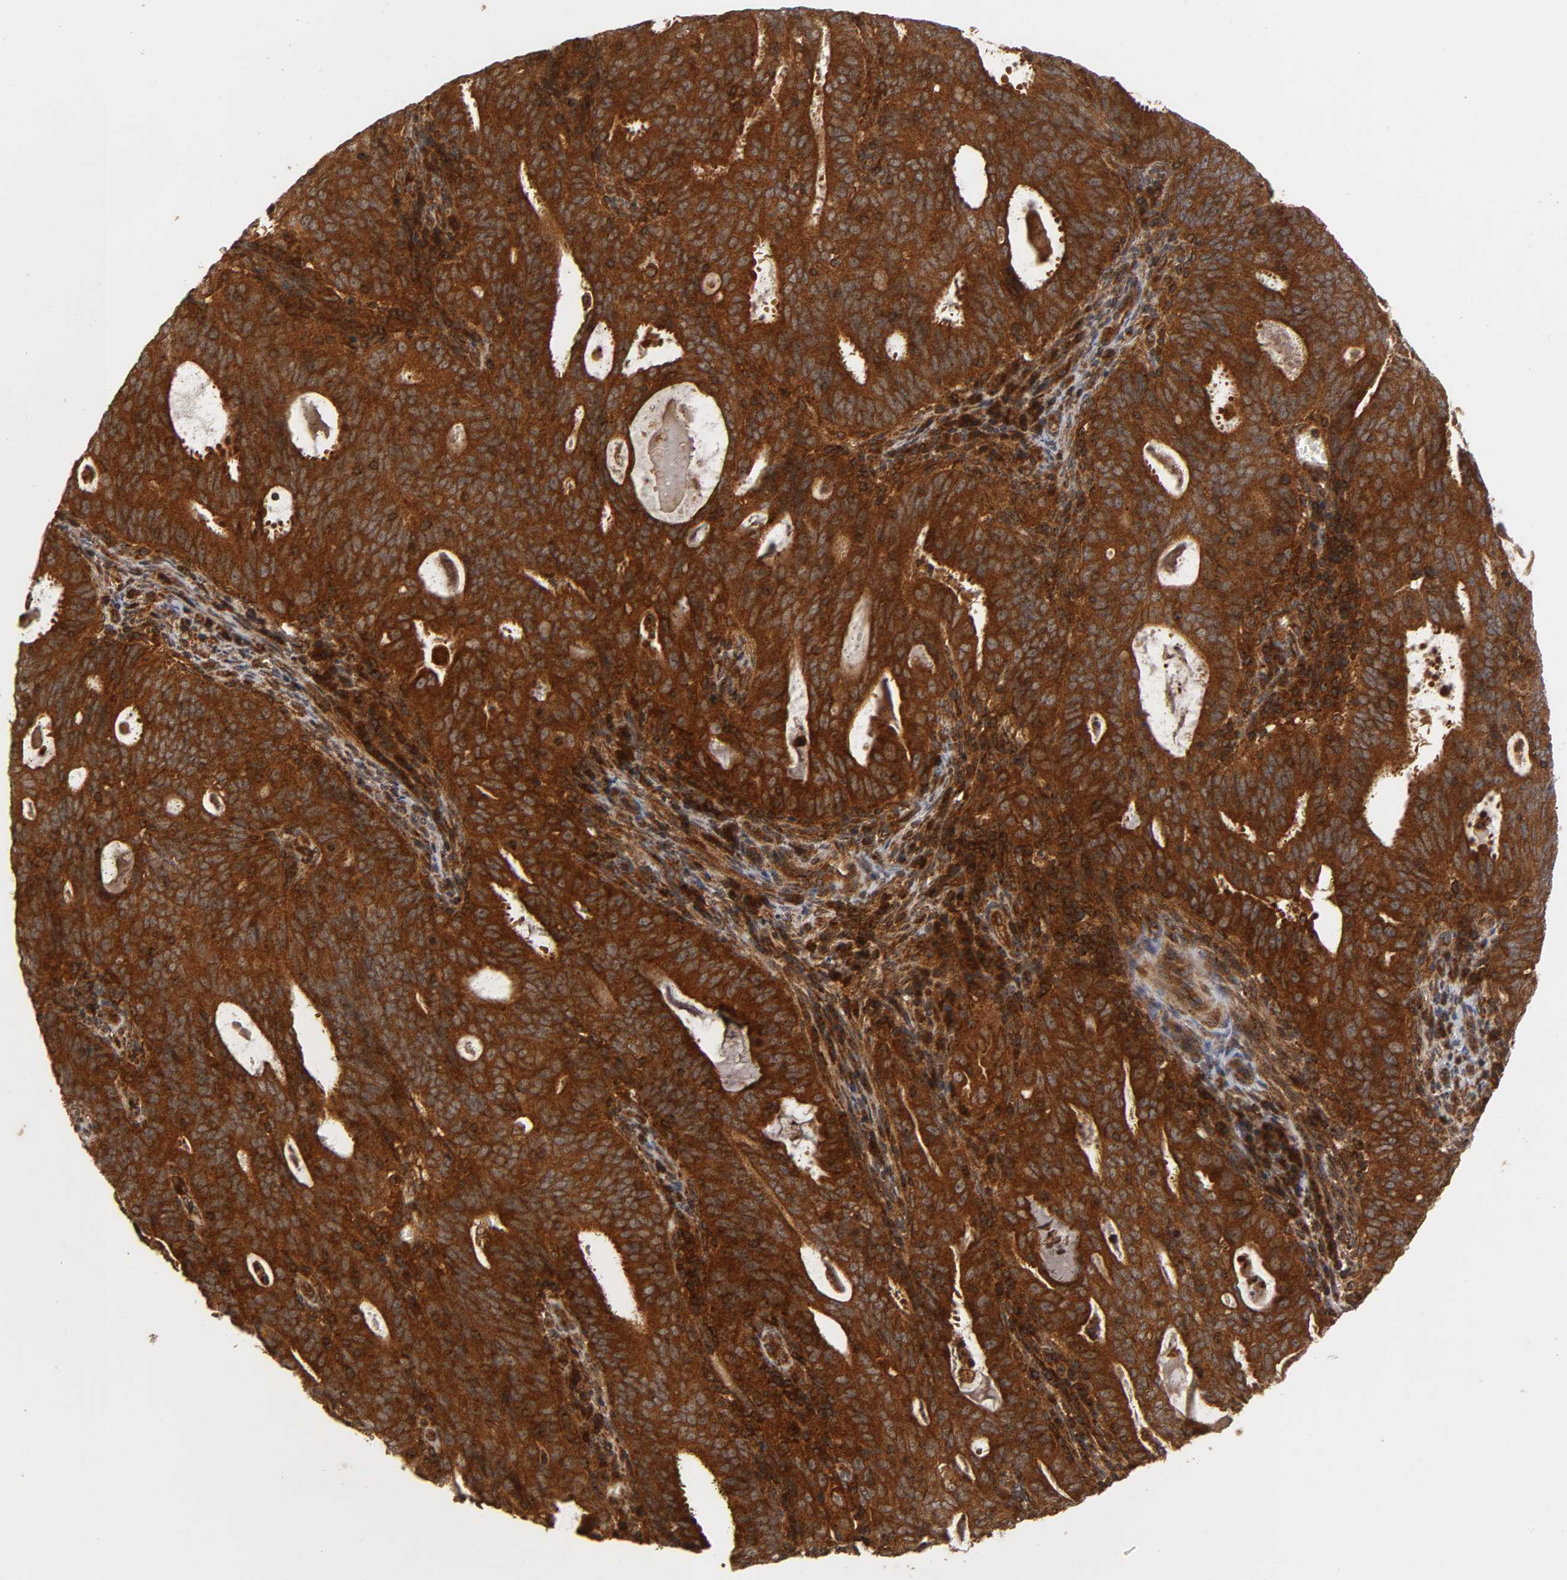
{"staining": {"intensity": "strong", "quantity": ">75%", "location": "cytoplasmic/membranous"}, "tissue": "cervical cancer", "cell_type": "Tumor cells", "image_type": "cancer", "snomed": [{"axis": "morphology", "description": "Adenocarcinoma, NOS"}, {"axis": "topography", "description": "Cervix"}], "caption": "Protein staining of adenocarcinoma (cervical) tissue displays strong cytoplasmic/membranous positivity in approximately >75% of tumor cells.", "gene": "IKBKB", "patient": {"sex": "female", "age": 44}}